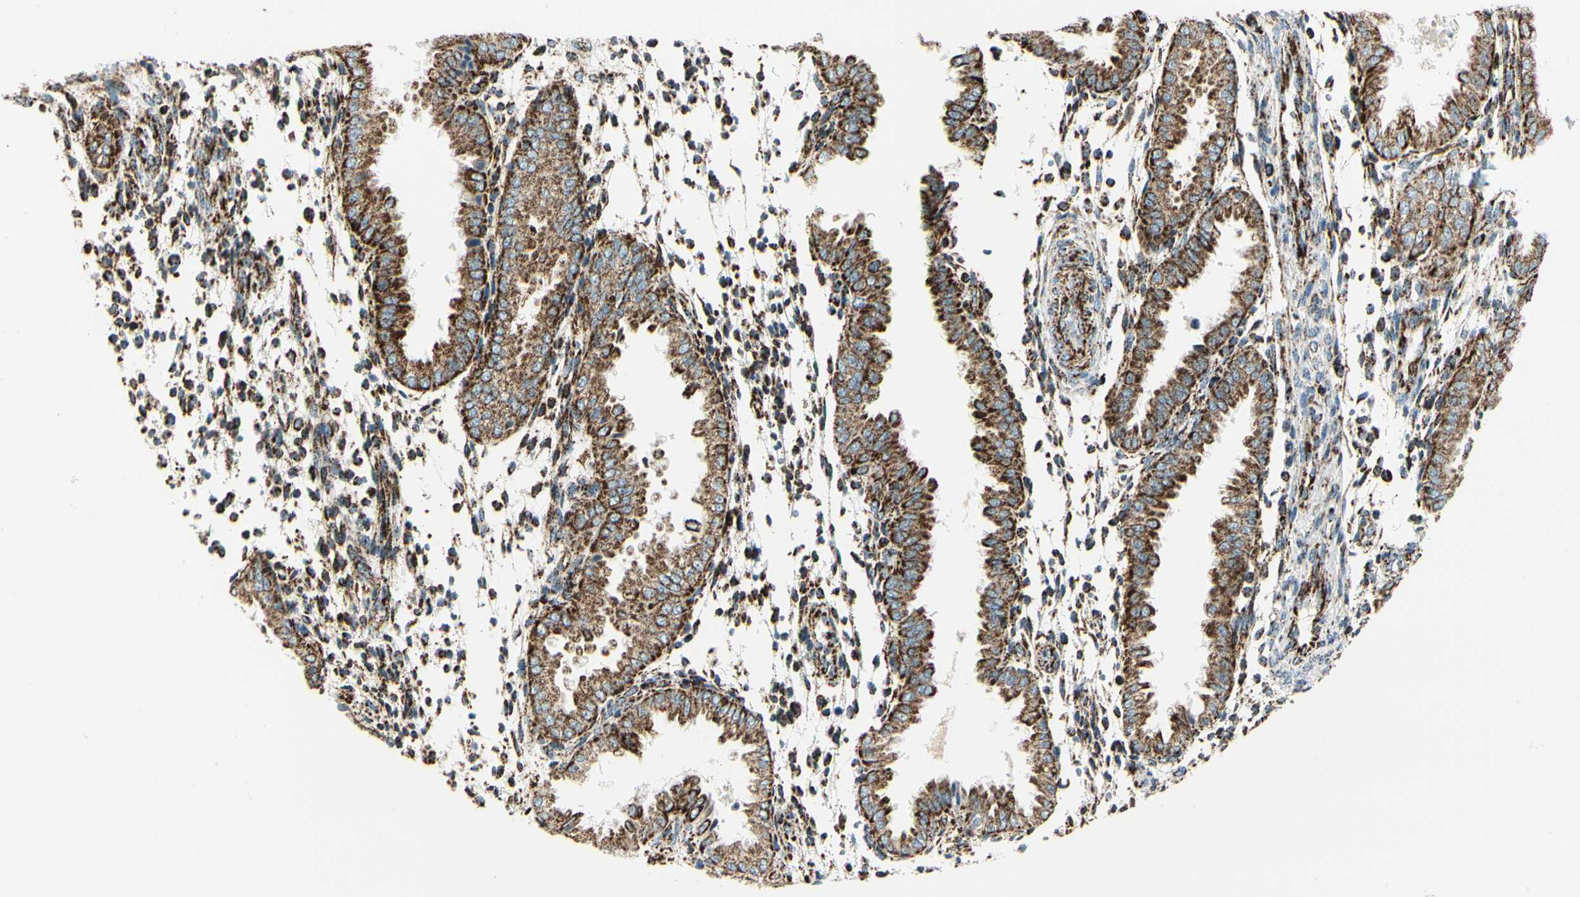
{"staining": {"intensity": "moderate", "quantity": "<25%", "location": "cytoplasmic/membranous"}, "tissue": "endometrium", "cell_type": "Cells in endometrial stroma", "image_type": "normal", "snomed": [{"axis": "morphology", "description": "Normal tissue, NOS"}, {"axis": "topography", "description": "Endometrium"}], "caption": "Immunohistochemistry histopathology image of benign endometrium stained for a protein (brown), which demonstrates low levels of moderate cytoplasmic/membranous staining in approximately <25% of cells in endometrial stroma.", "gene": "ME2", "patient": {"sex": "female", "age": 33}}